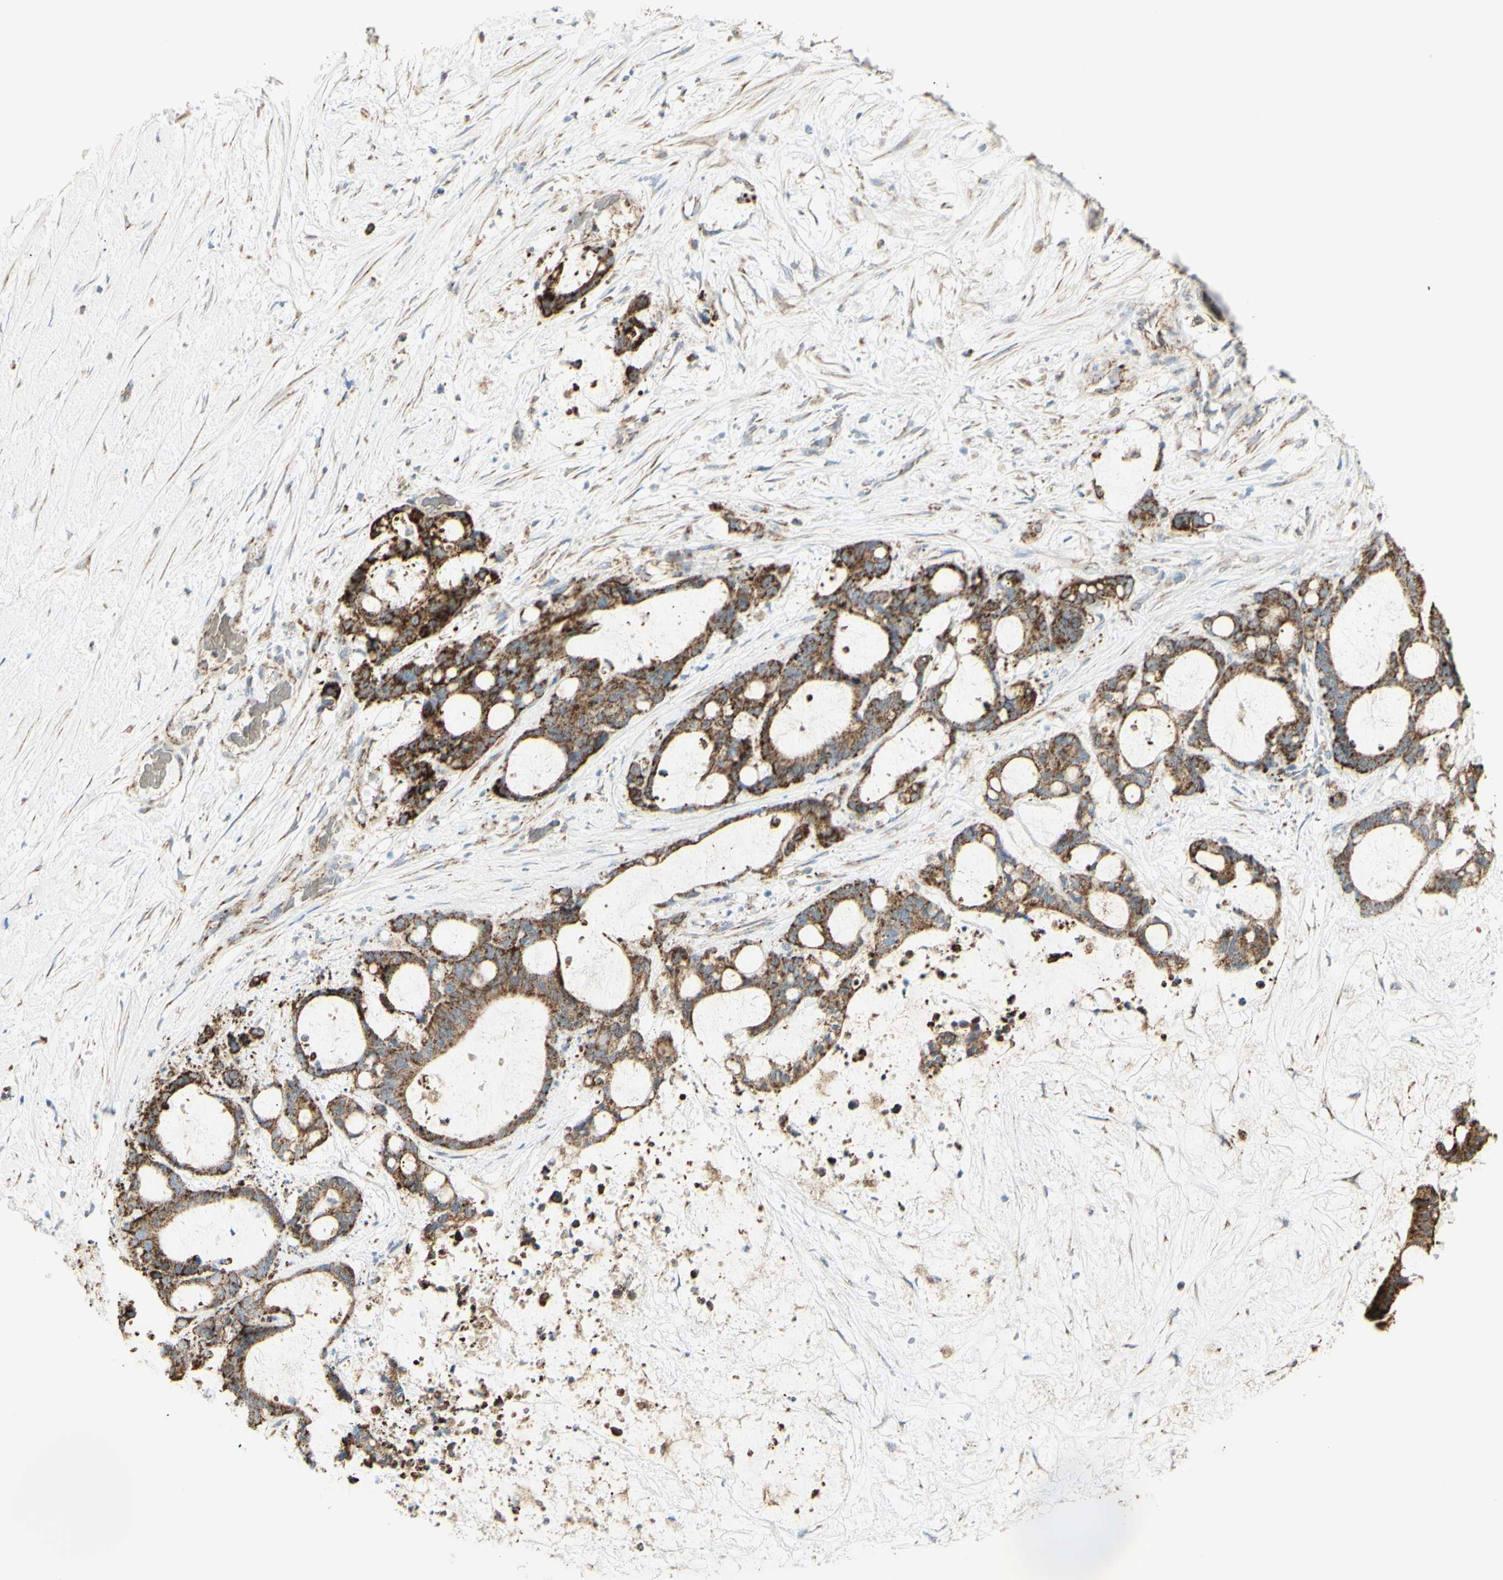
{"staining": {"intensity": "moderate", "quantity": ">75%", "location": "cytoplasmic/membranous"}, "tissue": "liver cancer", "cell_type": "Tumor cells", "image_type": "cancer", "snomed": [{"axis": "morphology", "description": "Cholangiocarcinoma"}, {"axis": "topography", "description": "Liver"}], "caption": "Human liver cholangiocarcinoma stained with a brown dye exhibits moderate cytoplasmic/membranous positive staining in approximately >75% of tumor cells.", "gene": "LETM1", "patient": {"sex": "female", "age": 73}}